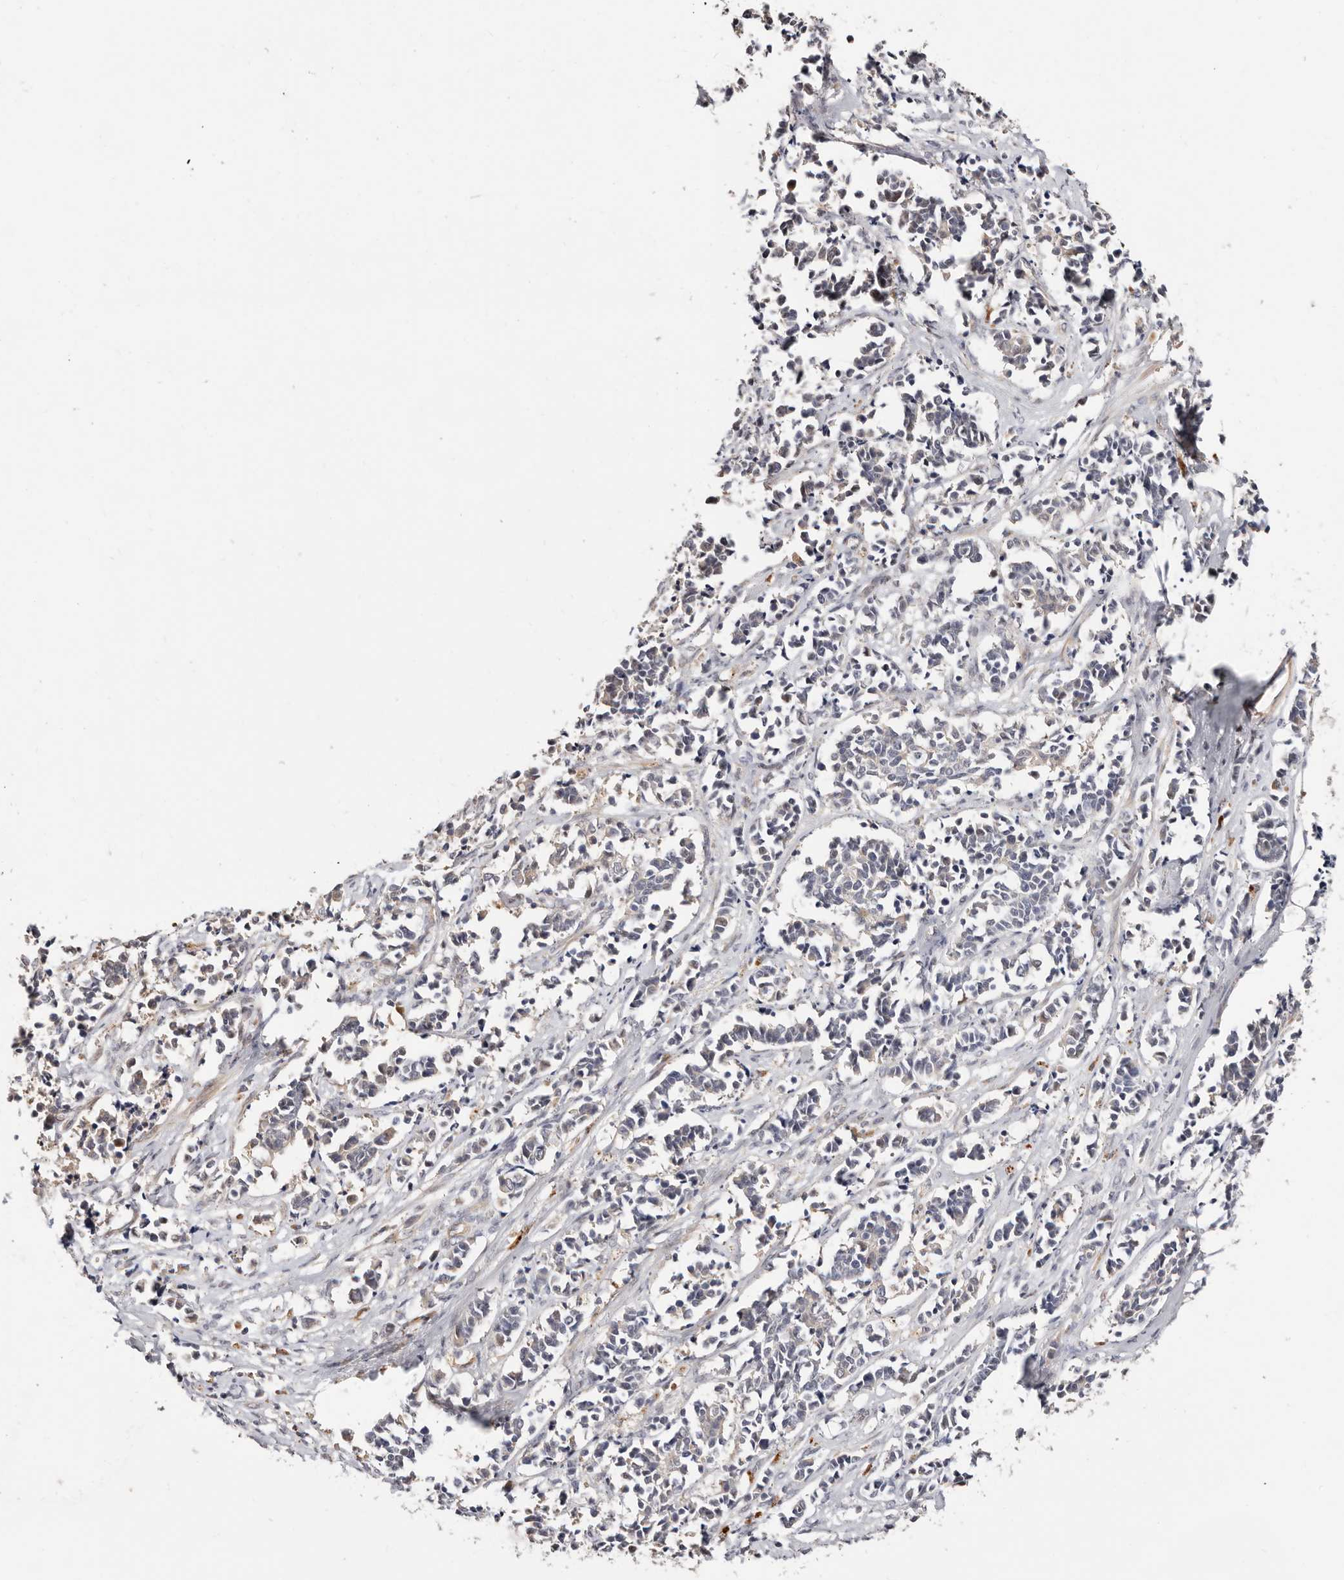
{"staining": {"intensity": "negative", "quantity": "none", "location": "none"}, "tissue": "cervical cancer", "cell_type": "Tumor cells", "image_type": "cancer", "snomed": [{"axis": "morphology", "description": "Normal tissue, NOS"}, {"axis": "morphology", "description": "Squamous cell carcinoma, NOS"}, {"axis": "topography", "description": "Cervix"}], "caption": "Immunohistochemical staining of squamous cell carcinoma (cervical) demonstrates no significant staining in tumor cells.", "gene": "USP33", "patient": {"sex": "female", "age": 35}}